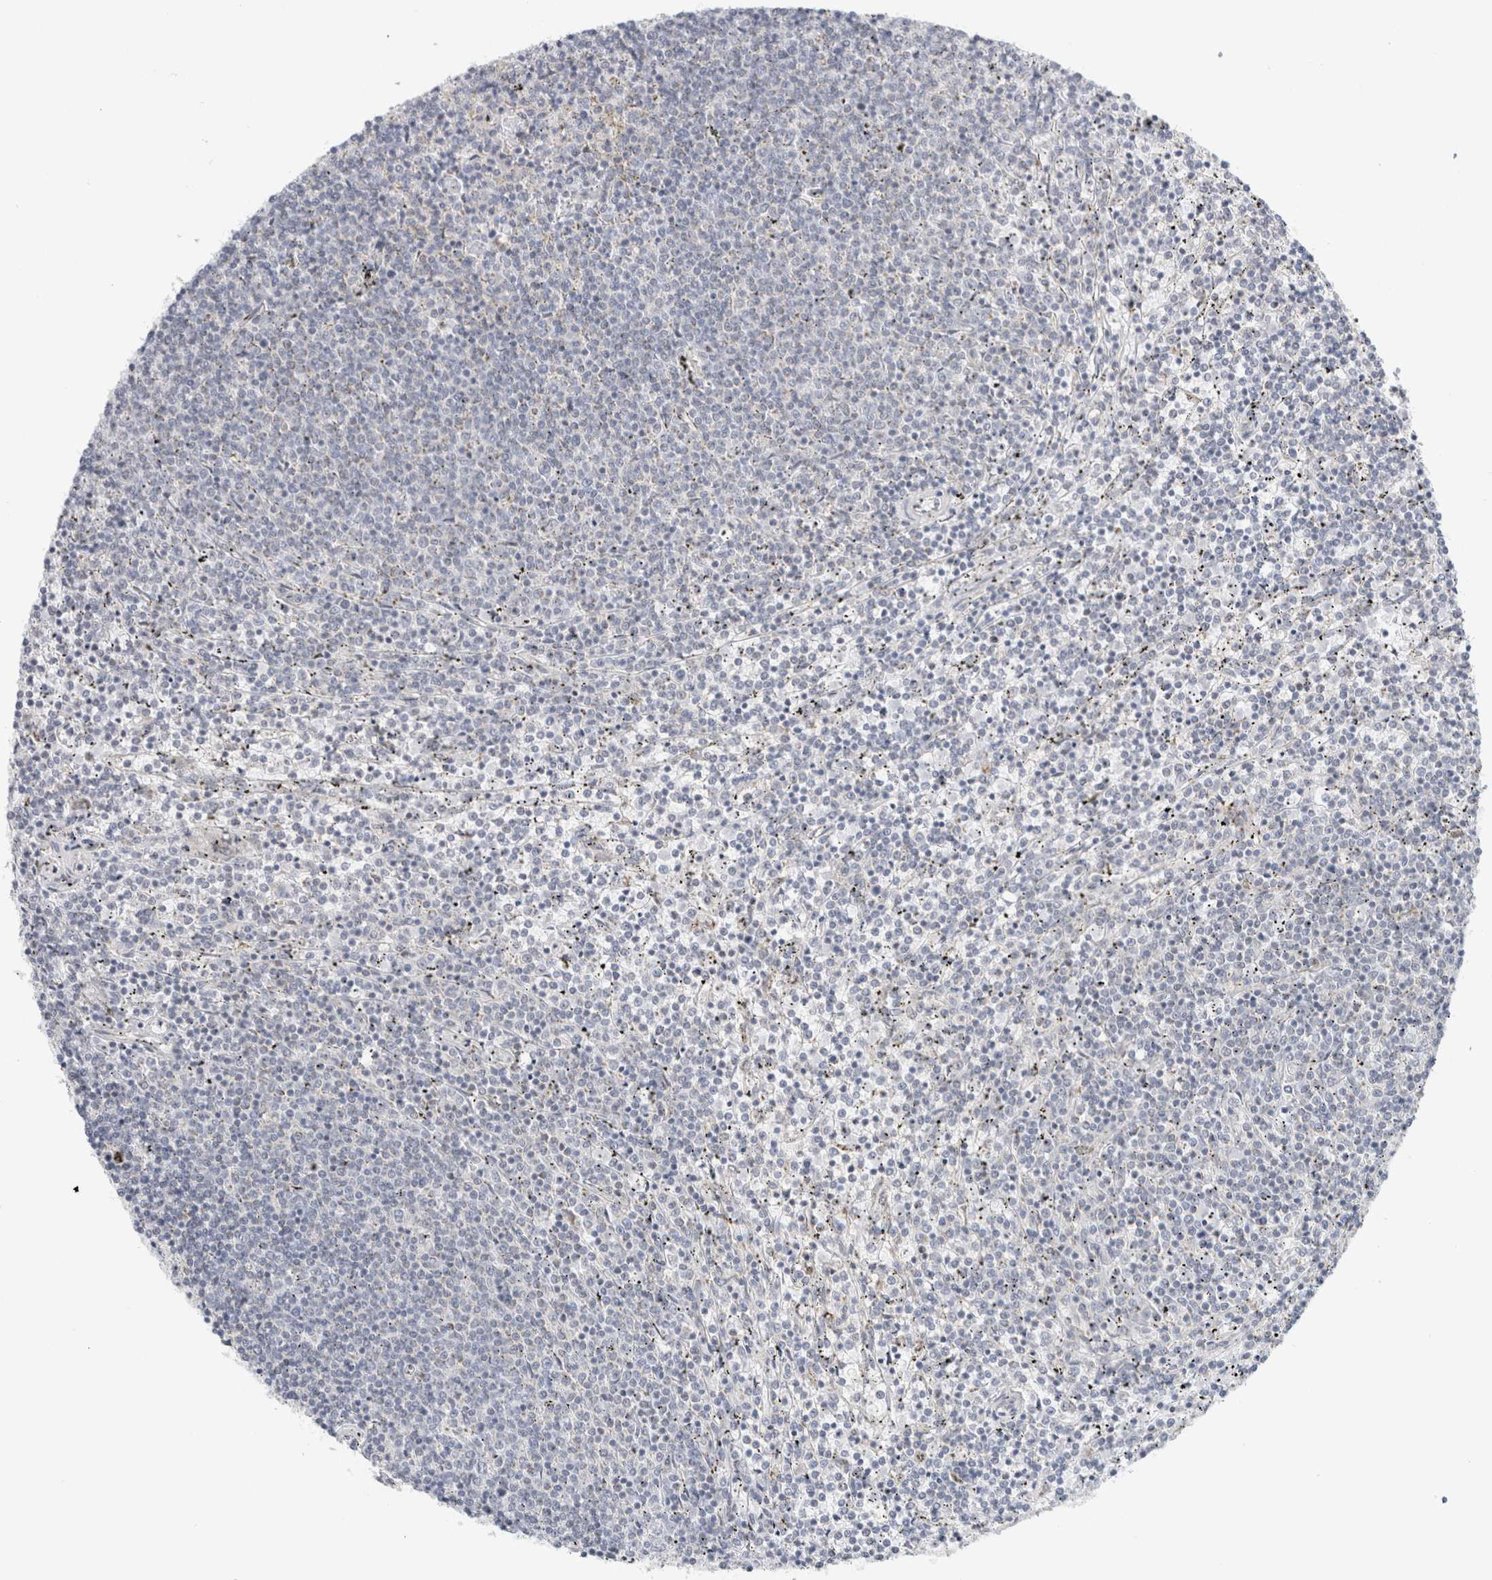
{"staining": {"intensity": "negative", "quantity": "none", "location": "none"}, "tissue": "lymphoma", "cell_type": "Tumor cells", "image_type": "cancer", "snomed": [{"axis": "morphology", "description": "Malignant lymphoma, non-Hodgkin's type, Low grade"}, {"axis": "topography", "description": "Spleen"}], "caption": "This is an immunohistochemistry histopathology image of lymphoma. There is no staining in tumor cells.", "gene": "FAHD1", "patient": {"sex": "female", "age": 50}}